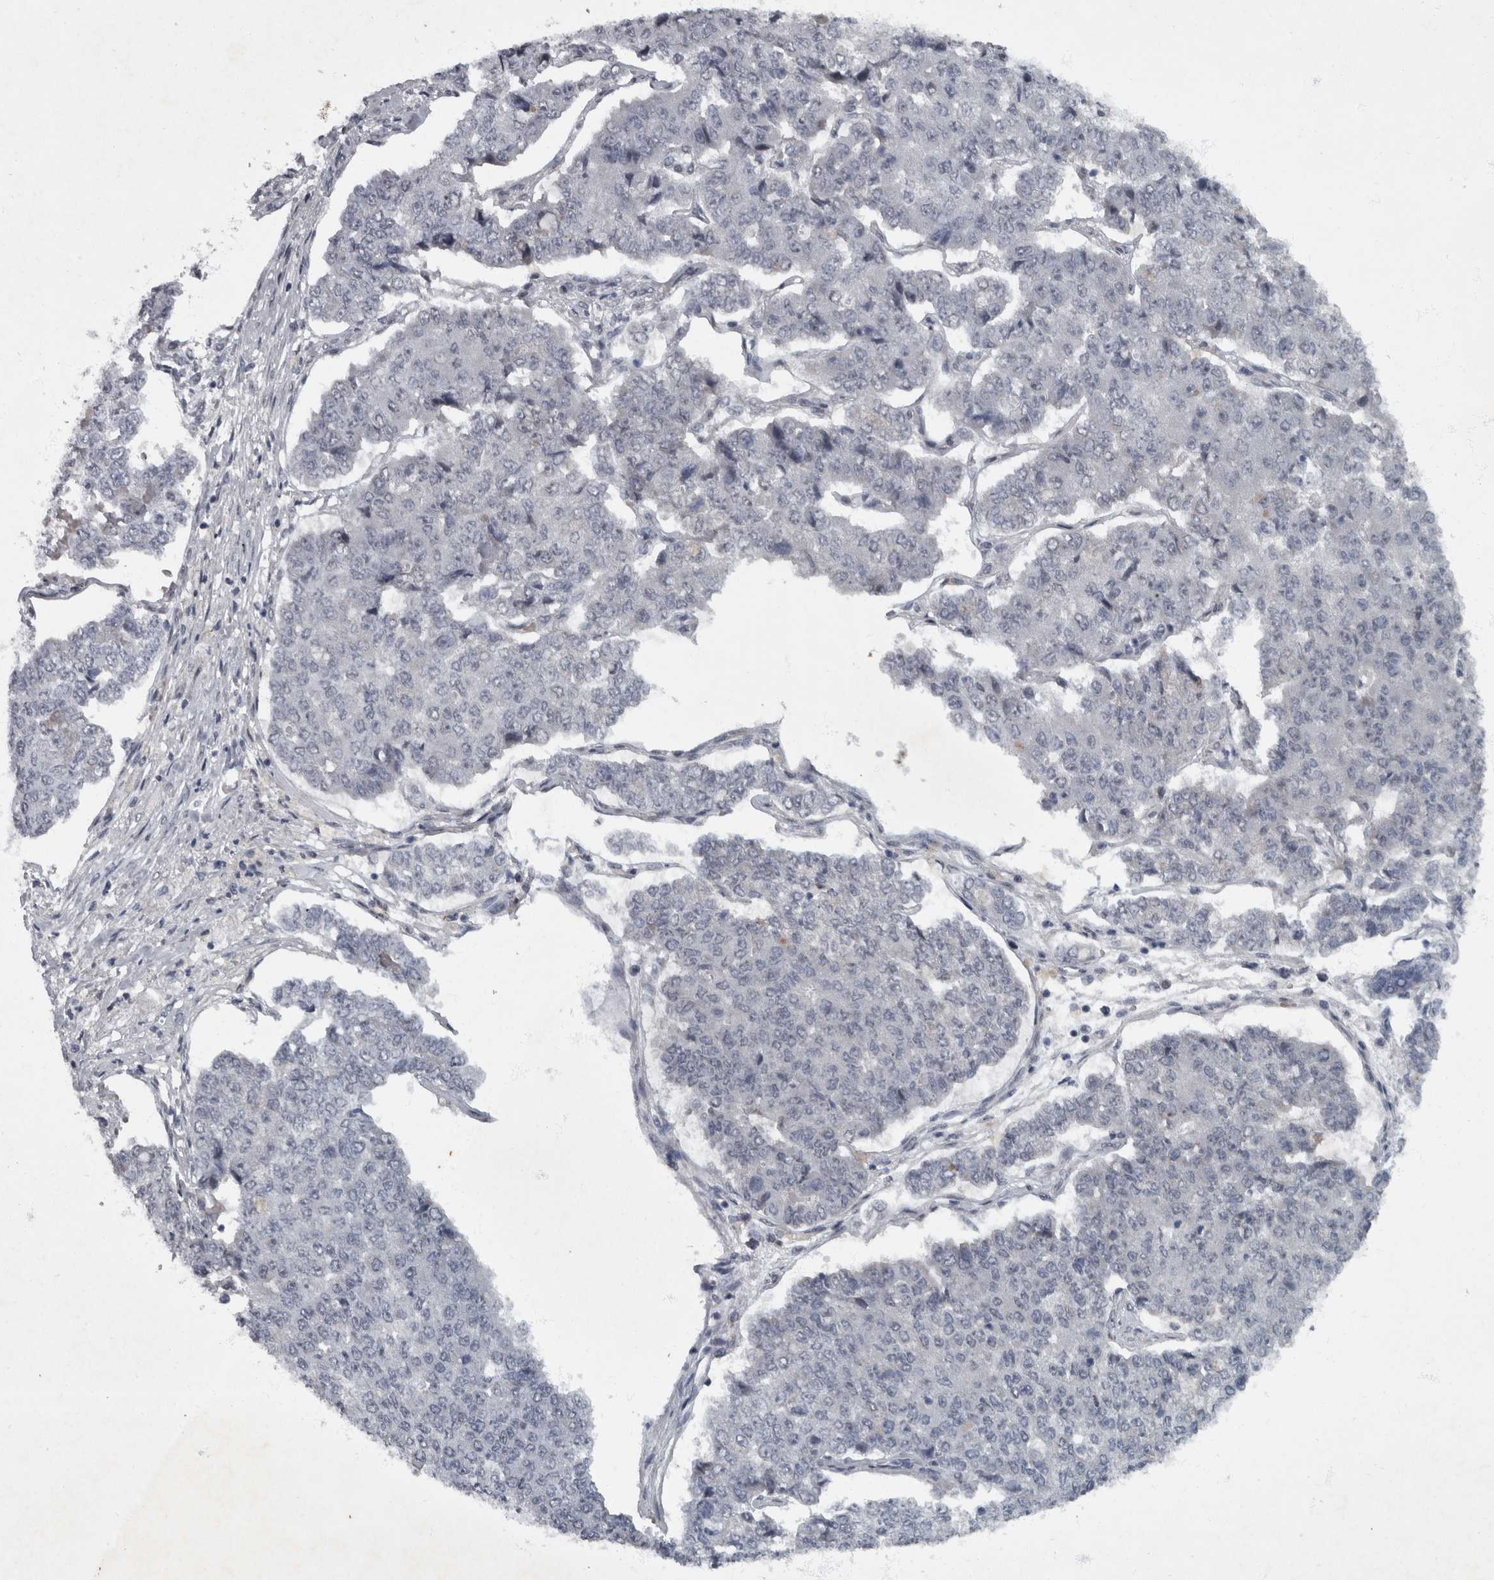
{"staining": {"intensity": "negative", "quantity": "none", "location": "none"}, "tissue": "pancreatic cancer", "cell_type": "Tumor cells", "image_type": "cancer", "snomed": [{"axis": "morphology", "description": "Adenocarcinoma, NOS"}, {"axis": "topography", "description": "Pancreas"}], "caption": "The immunohistochemistry (IHC) photomicrograph has no significant expression in tumor cells of pancreatic cancer (adenocarcinoma) tissue.", "gene": "WDR33", "patient": {"sex": "male", "age": 50}}